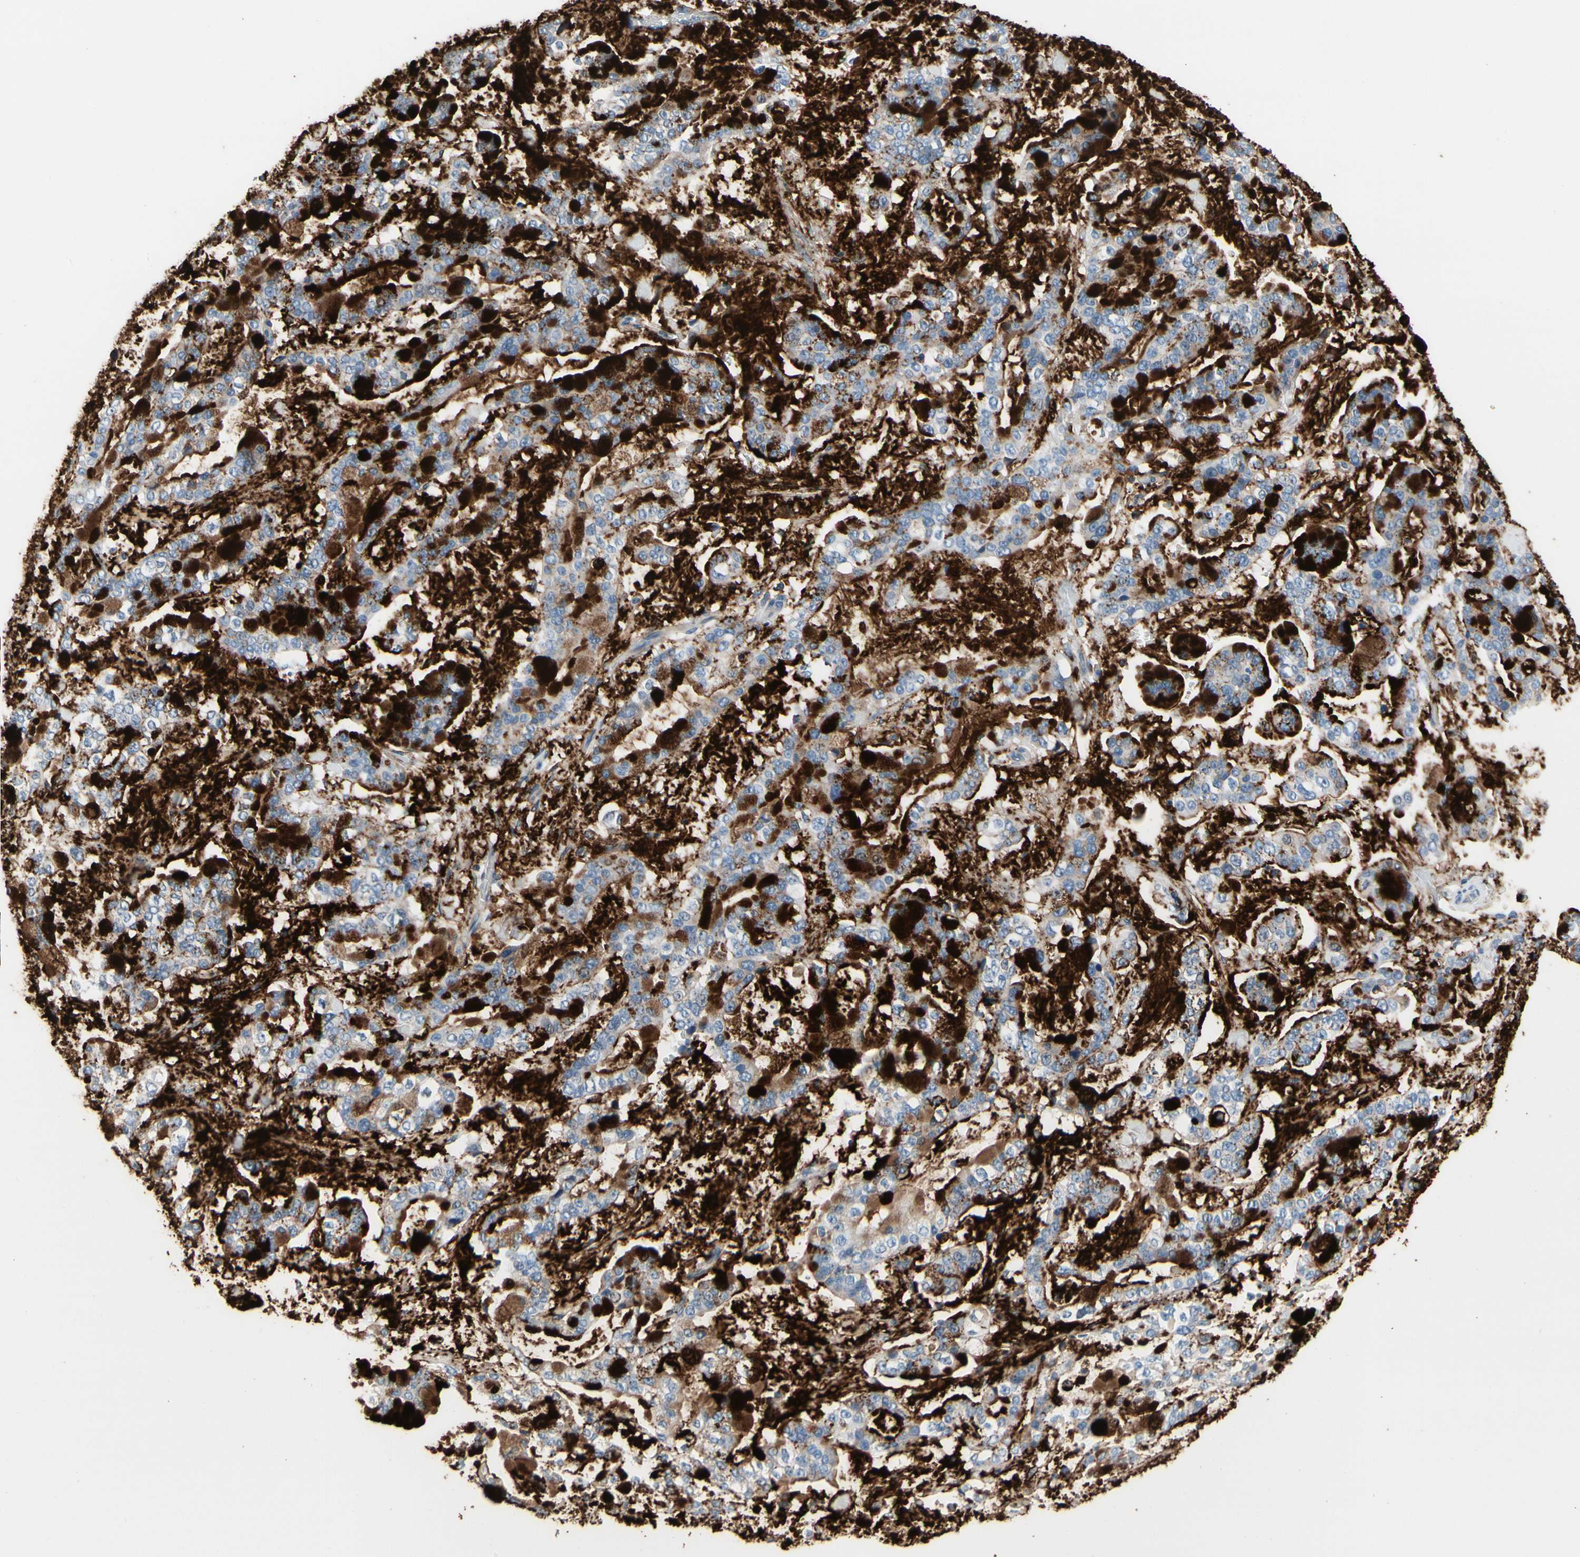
{"staining": {"intensity": "strong", "quantity": ">75%", "location": "cytoplasmic/membranous"}, "tissue": "stomach cancer", "cell_type": "Tumor cells", "image_type": "cancer", "snomed": [{"axis": "morphology", "description": "Normal tissue, NOS"}, {"axis": "morphology", "description": "Adenocarcinoma, NOS"}, {"axis": "topography", "description": "Stomach, upper"}, {"axis": "topography", "description": "Stomach"}], "caption": "IHC image of neoplastic tissue: human adenocarcinoma (stomach) stained using IHC demonstrates high levels of strong protein expression localized specifically in the cytoplasmic/membranous of tumor cells, appearing as a cytoplasmic/membranous brown color.", "gene": "MUC5B", "patient": {"sex": "male", "age": 76}}